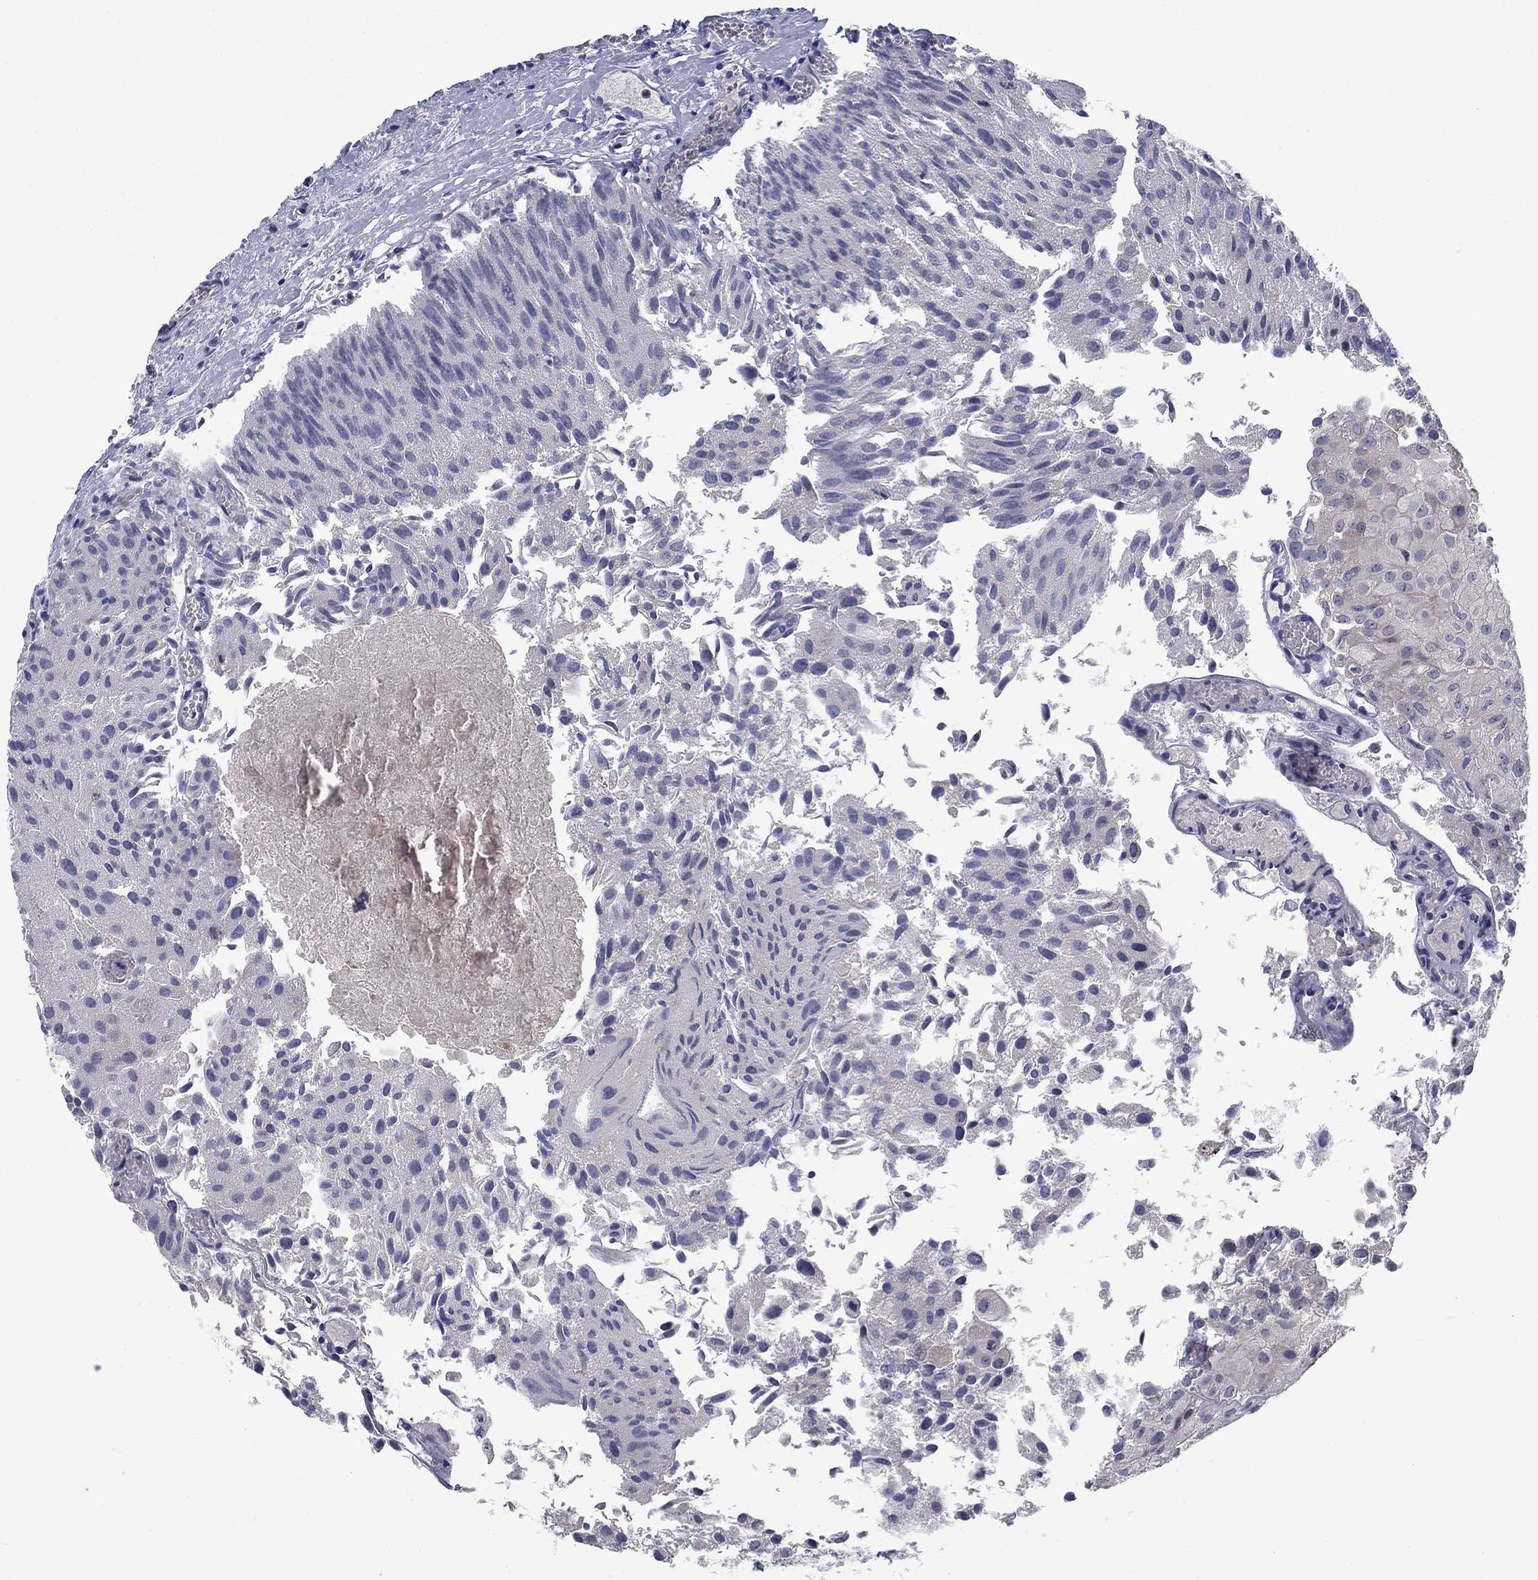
{"staining": {"intensity": "weak", "quantity": "<25%", "location": "cytoplasmic/membranous"}, "tissue": "urothelial cancer", "cell_type": "Tumor cells", "image_type": "cancer", "snomed": [{"axis": "morphology", "description": "Urothelial carcinoma, Low grade"}, {"axis": "topography", "description": "Urinary bladder"}], "caption": "Photomicrograph shows no significant protein positivity in tumor cells of urothelial cancer.", "gene": "KIF15", "patient": {"sex": "female", "age": 78}}